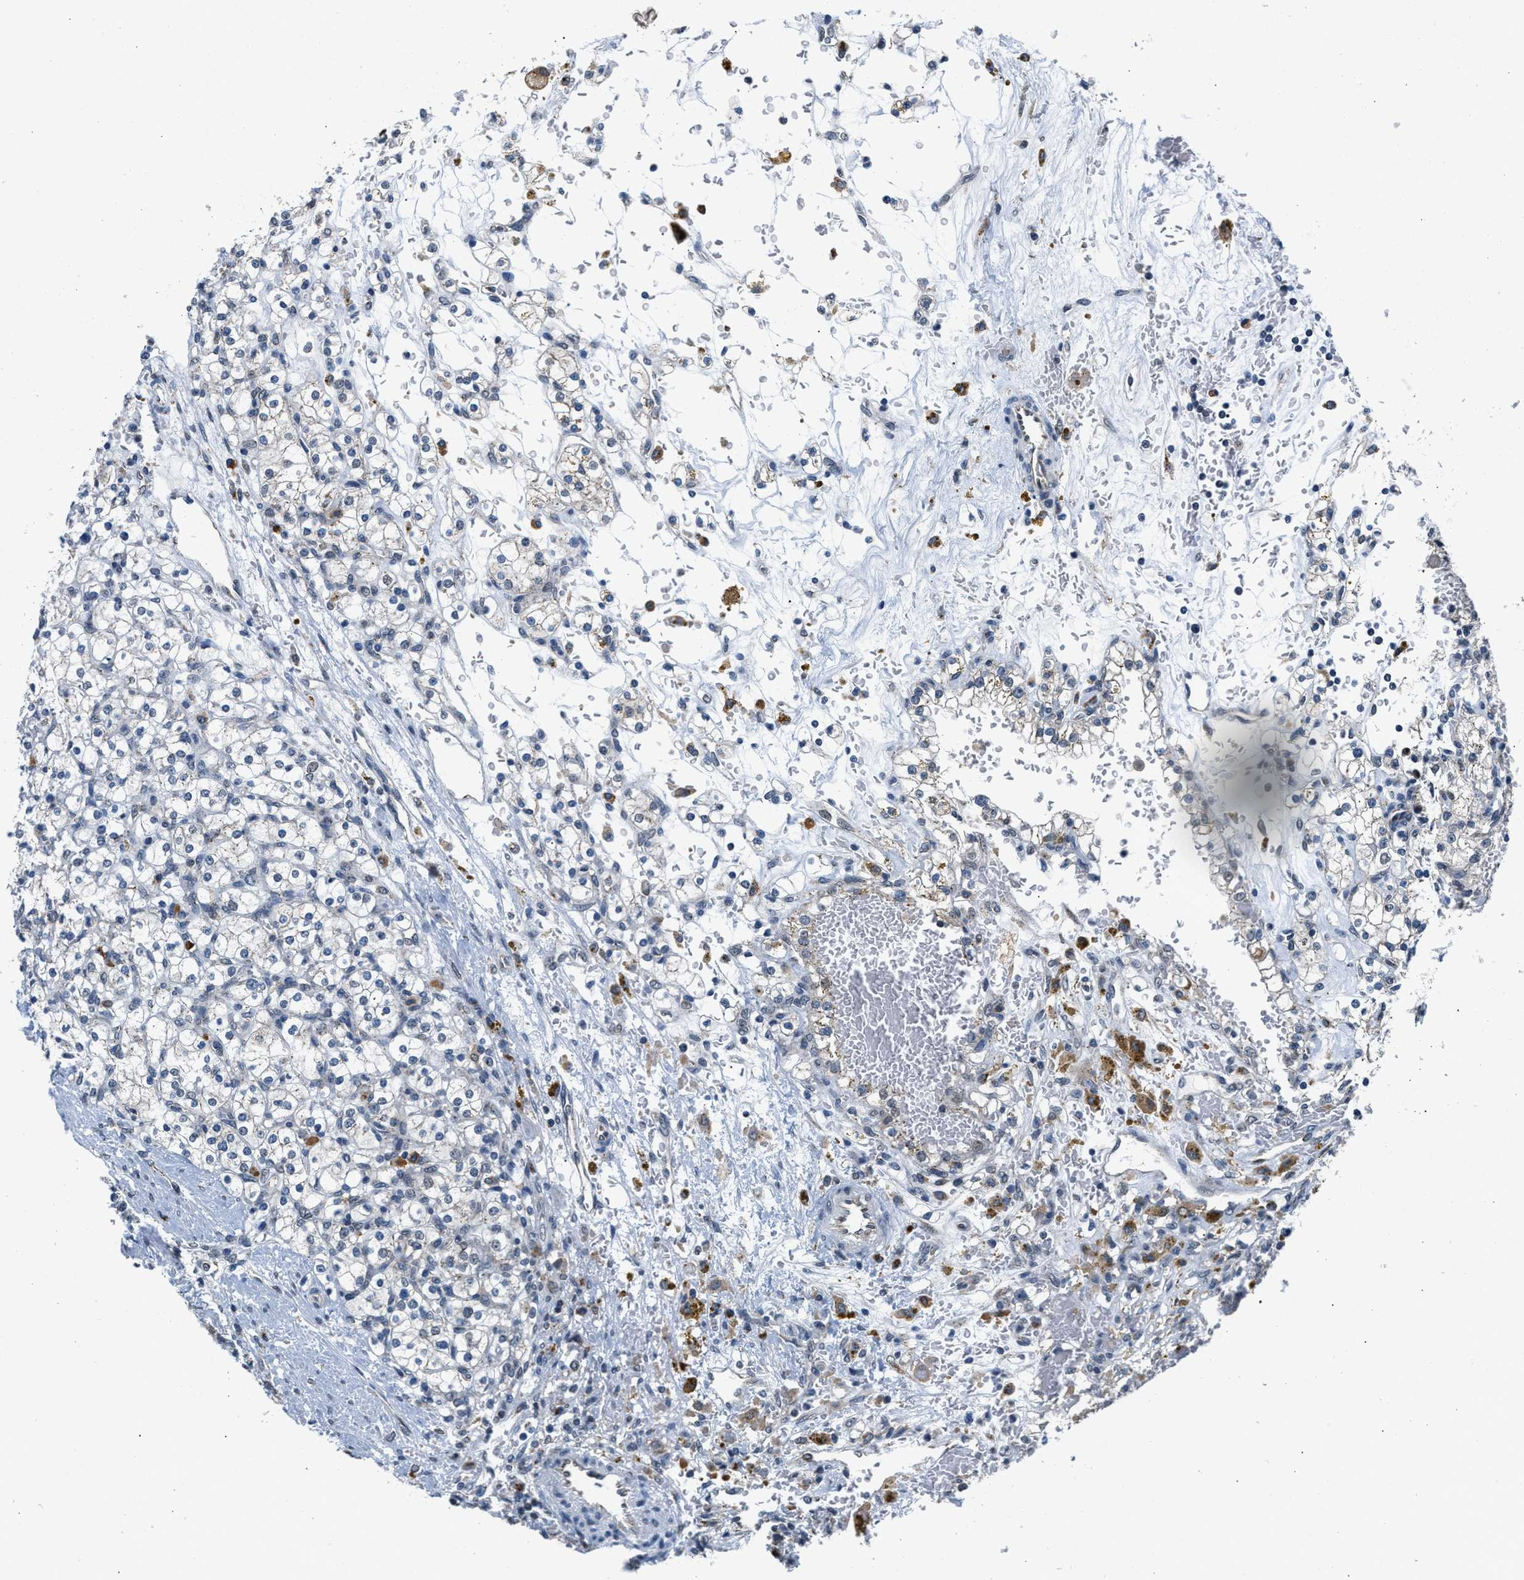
{"staining": {"intensity": "negative", "quantity": "none", "location": "none"}, "tissue": "renal cancer", "cell_type": "Tumor cells", "image_type": "cancer", "snomed": [{"axis": "morphology", "description": "Normal tissue, NOS"}, {"axis": "morphology", "description": "Adenocarcinoma, NOS"}, {"axis": "topography", "description": "Kidney"}], "caption": "The immunohistochemistry photomicrograph has no significant expression in tumor cells of renal adenocarcinoma tissue.", "gene": "KCNMB2", "patient": {"sex": "female", "age": 55}}